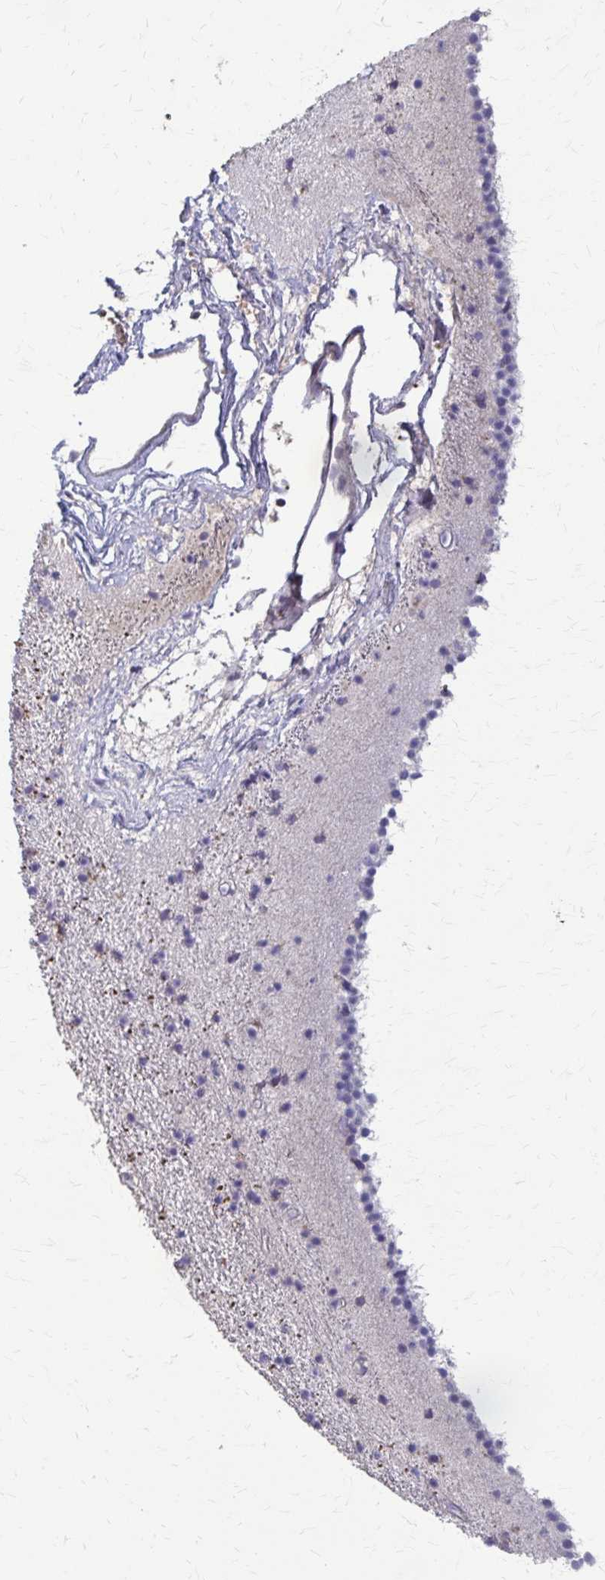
{"staining": {"intensity": "negative", "quantity": "none", "location": "none"}, "tissue": "caudate", "cell_type": "Glial cells", "image_type": "normal", "snomed": [{"axis": "morphology", "description": "Normal tissue, NOS"}, {"axis": "topography", "description": "Lateral ventricle wall"}], "caption": "A histopathology image of caudate stained for a protein exhibits no brown staining in glial cells. Nuclei are stained in blue.", "gene": "ZNF34", "patient": {"sex": "female", "age": 71}}